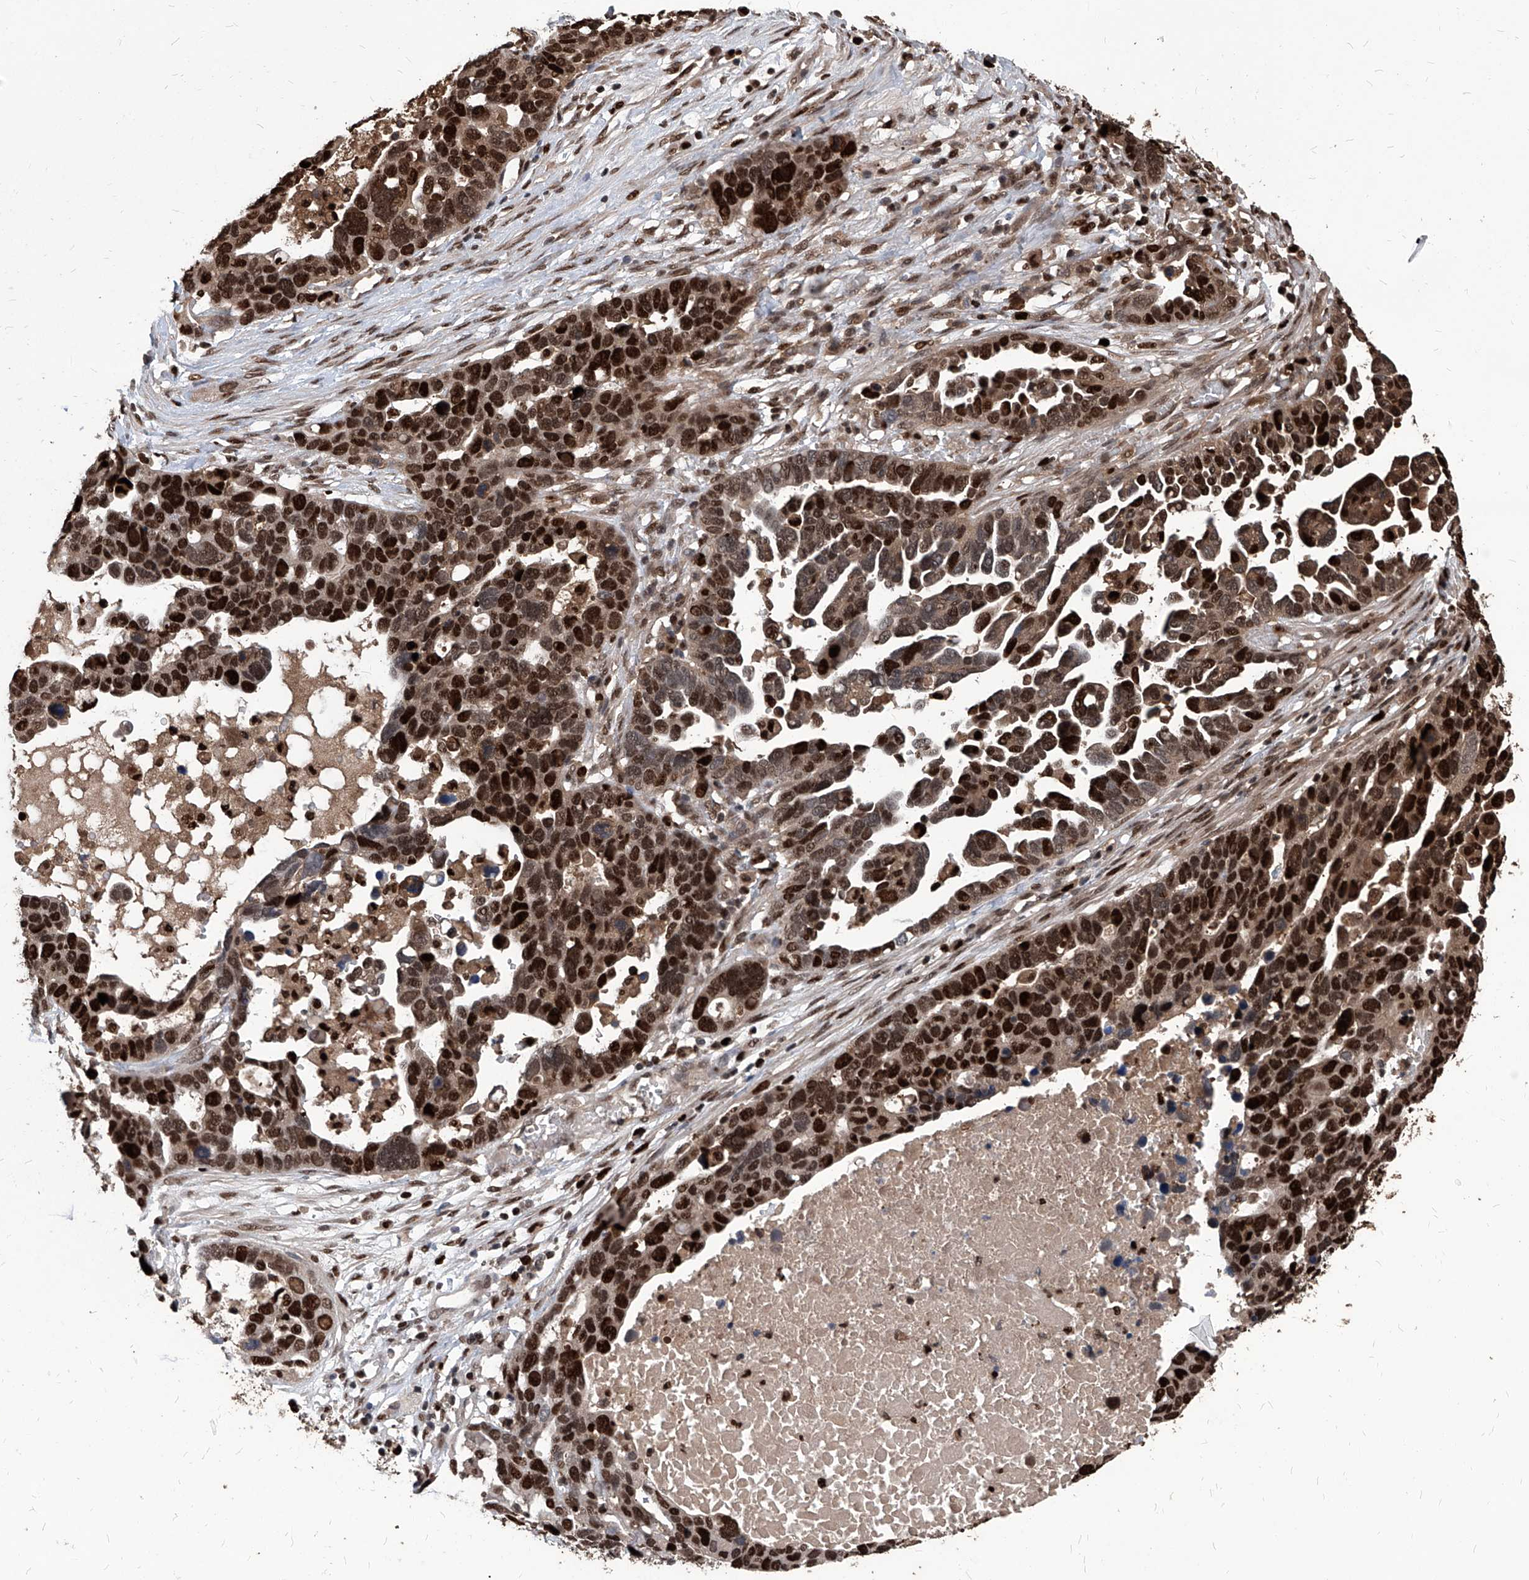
{"staining": {"intensity": "strong", "quantity": ">75%", "location": "nuclear"}, "tissue": "ovarian cancer", "cell_type": "Tumor cells", "image_type": "cancer", "snomed": [{"axis": "morphology", "description": "Cystadenocarcinoma, serous, NOS"}, {"axis": "topography", "description": "Ovary"}], "caption": "Protein expression analysis of human serous cystadenocarcinoma (ovarian) reveals strong nuclear expression in approximately >75% of tumor cells. (DAB (3,3'-diaminobenzidine) IHC, brown staining for protein, blue staining for nuclei).", "gene": "PCNA", "patient": {"sex": "female", "age": 54}}